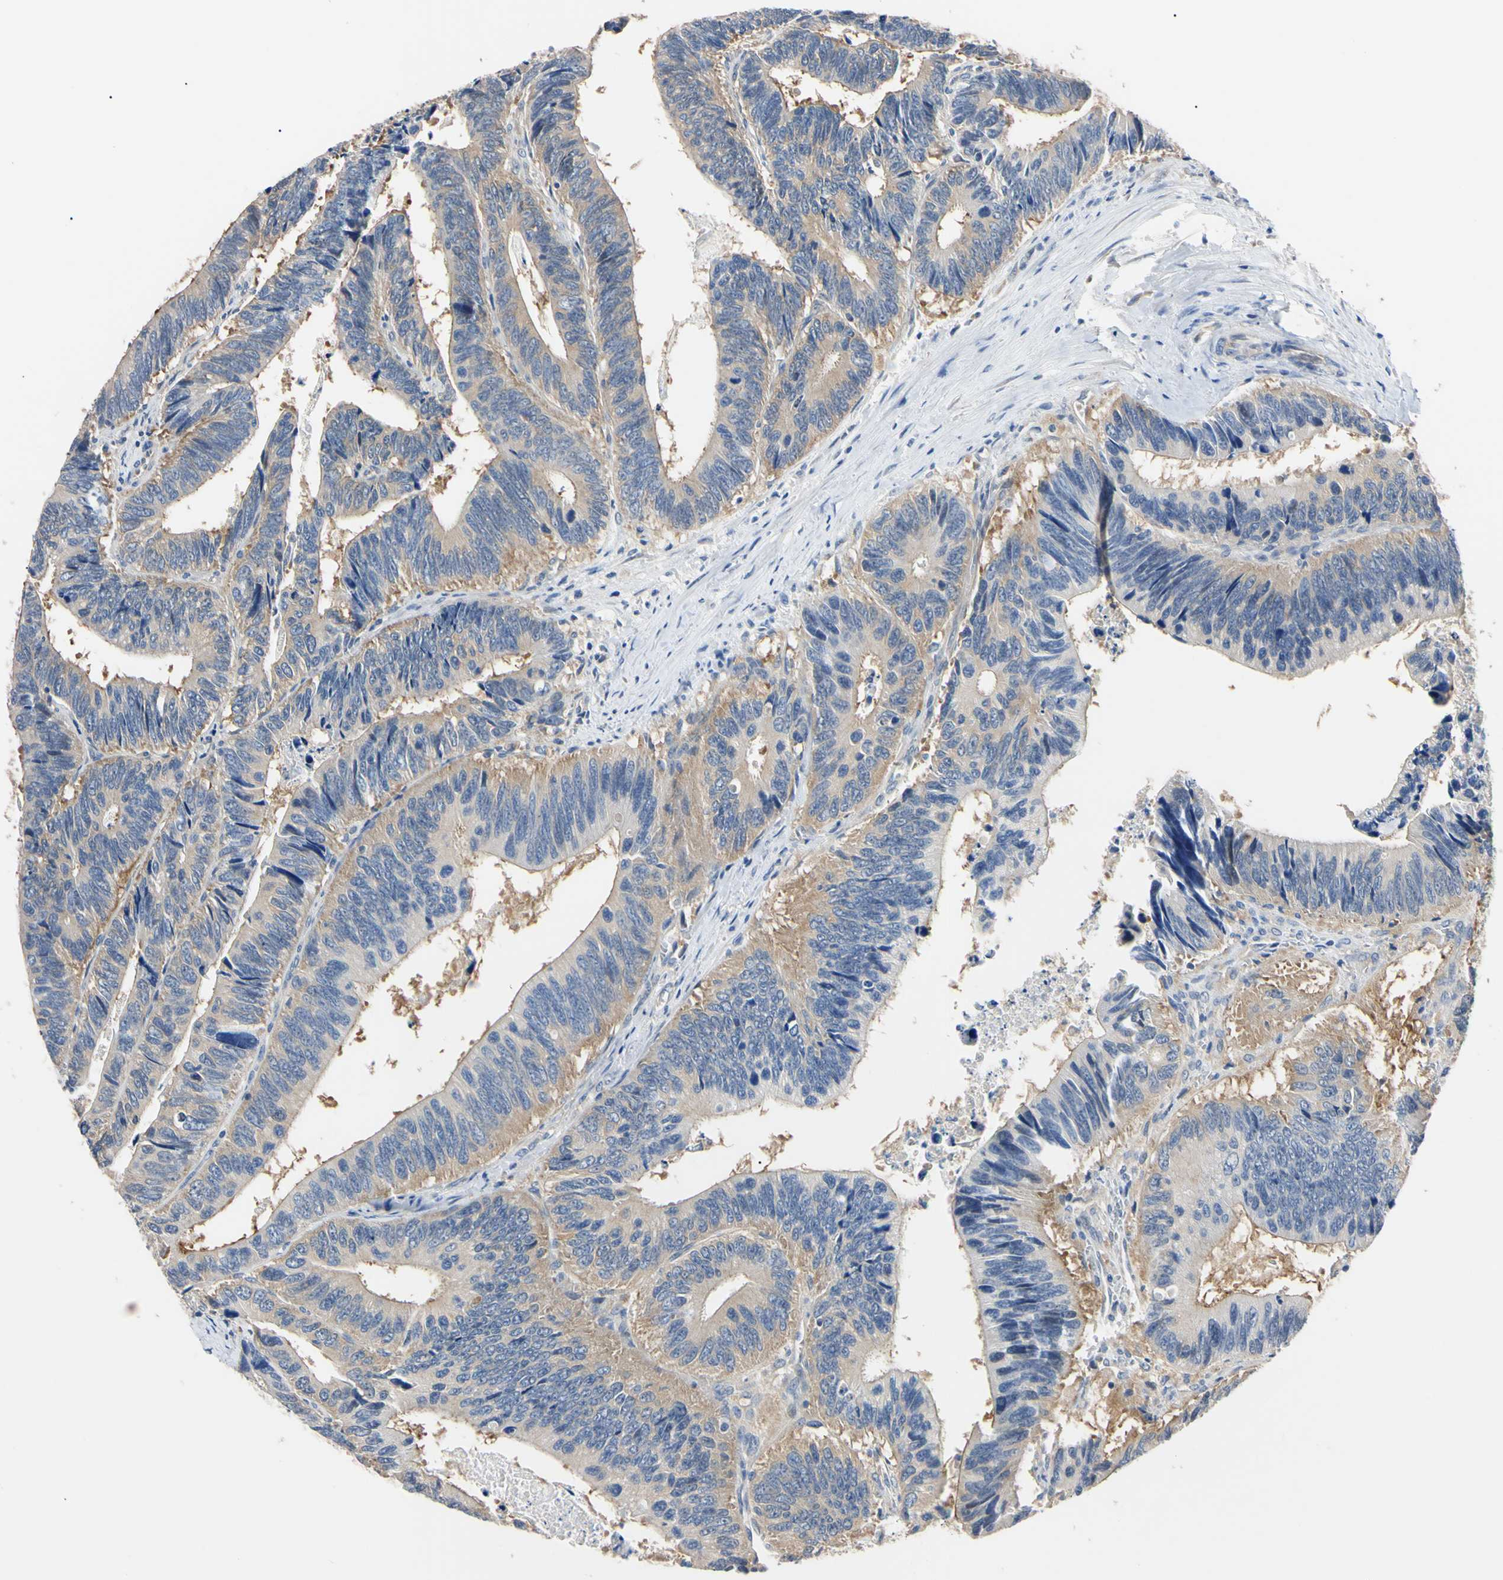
{"staining": {"intensity": "weak", "quantity": ">75%", "location": "cytoplasmic/membranous"}, "tissue": "colorectal cancer", "cell_type": "Tumor cells", "image_type": "cancer", "snomed": [{"axis": "morphology", "description": "Adenocarcinoma, NOS"}, {"axis": "topography", "description": "Colon"}], "caption": "A high-resolution micrograph shows immunohistochemistry (IHC) staining of colorectal cancer (adenocarcinoma), which demonstrates weak cytoplasmic/membranous staining in about >75% of tumor cells. (Stains: DAB (3,3'-diaminobenzidine) in brown, nuclei in blue, Microscopy: brightfield microscopy at high magnification).", "gene": "RARS1", "patient": {"sex": "male", "age": 72}}